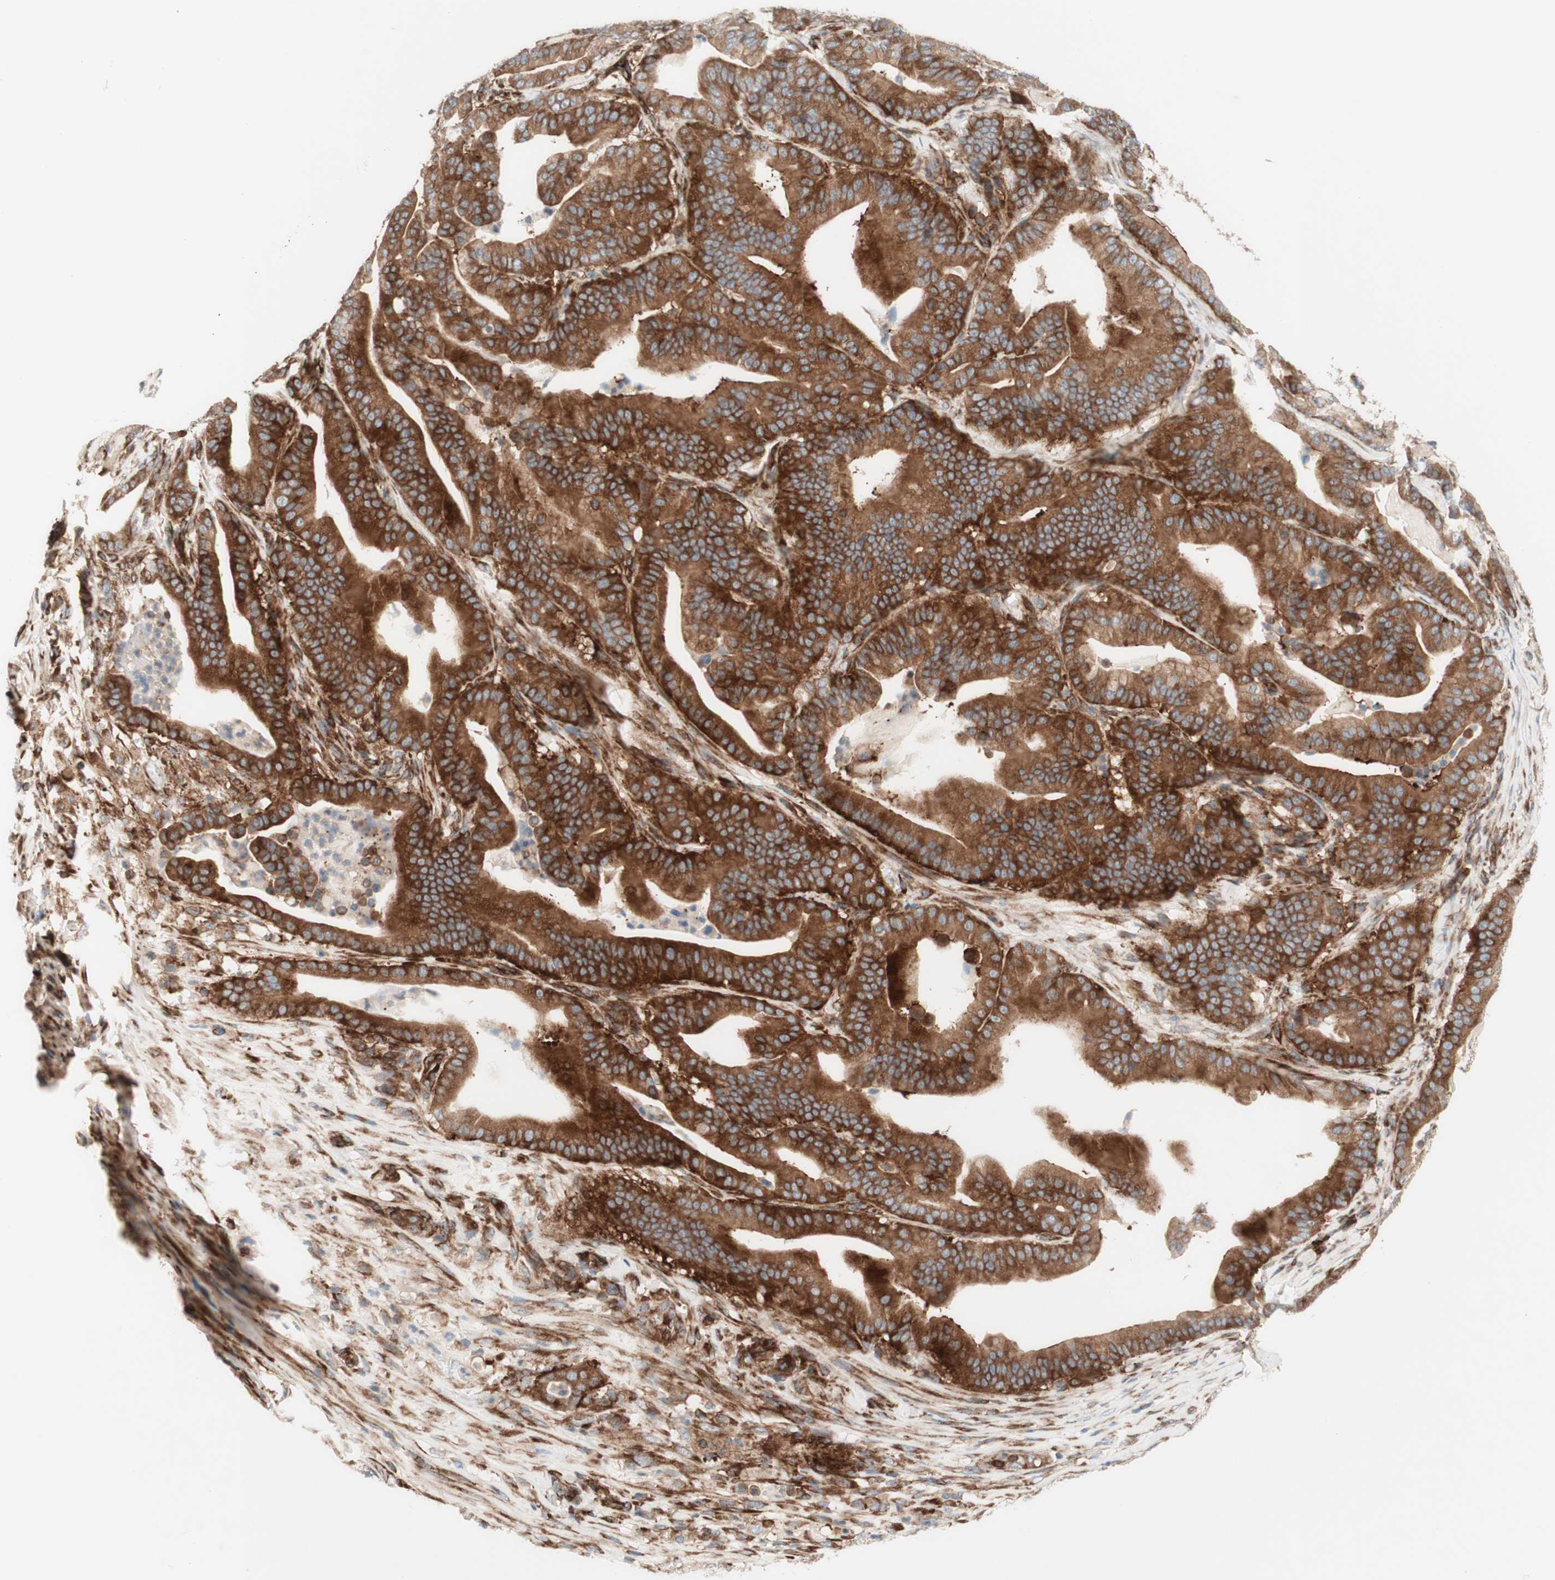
{"staining": {"intensity": "moderate", "quantity": ">75%", "location": "cytoplasmic/membranous"}, "tissue": "pancreatic cancer", "cell_type": "Tumor cells", "image_type": "cancer", "snomed": [{"axis": "morphology", "description": "Adenocarcinoma, NOS"}, {"axis": "topography", "description": "Pancreas"}], "caption": "A micrograph showing moderate cytoplasmic/membranous expression in approximately >75% of tumor cells in pancreatic cancer (adenocarcinoma), as visualized by brown immunohistochemical staining.", "gene": "CCN4", "patient": {"sex": "male", "age": 63}}